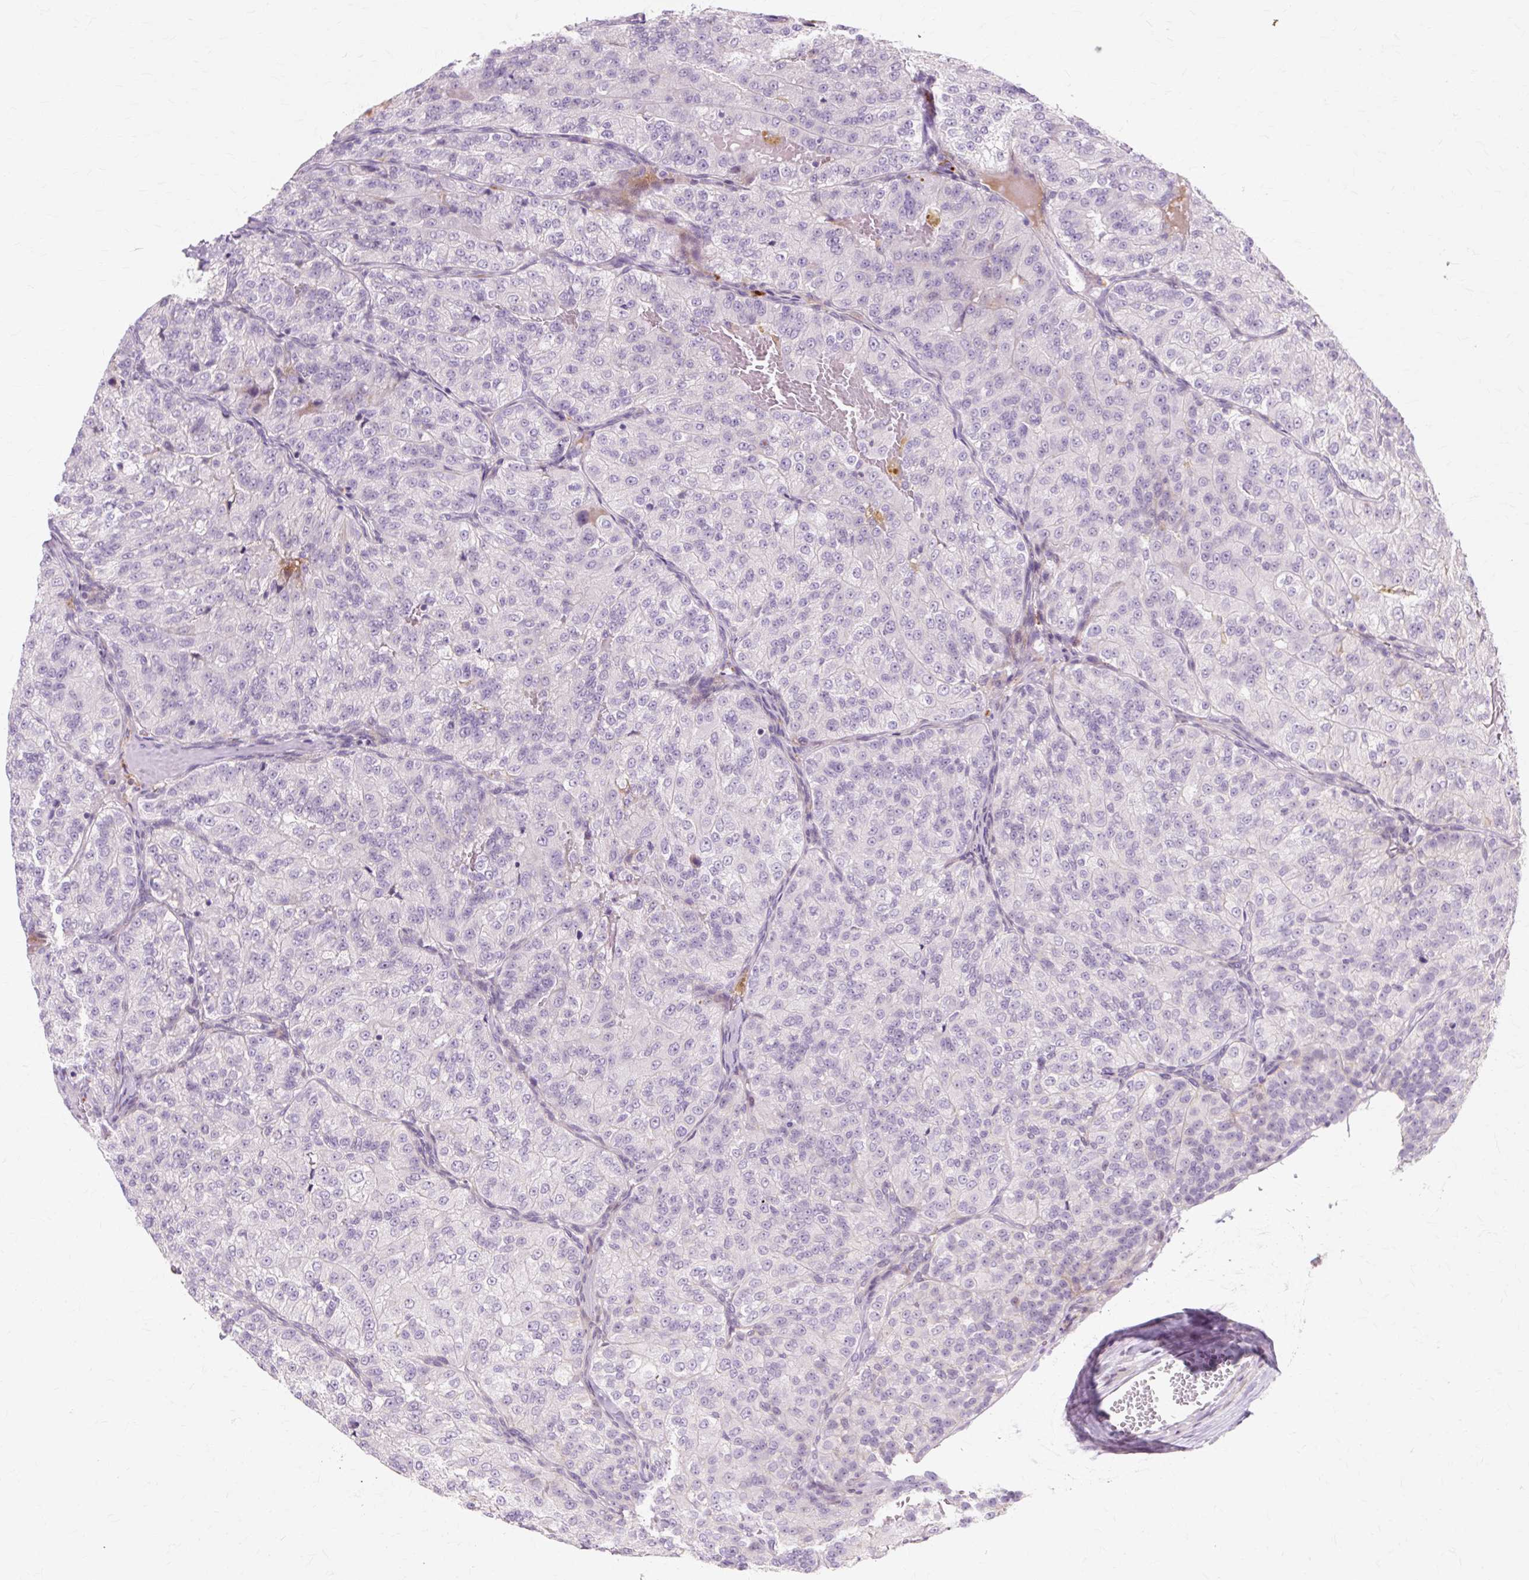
{"staining": {"intensity": "negative", "quantity": "none", "location": "none"}, "tissue": "renal cancer", "cell_type": "Tumor cells", "image_type": "cancer", "snomed": [{"axis": "morphology", "description": "Adenocarcinoma, NOS"}, {"axis": "topography", "description": "Kidney"}], "caption": "The histopathology image exhibits no significant expression in tumor cells of renal cancer (adenocarcinoma).", "gene": "IRX2", "patient": {"sex": "female", "age": 63}}